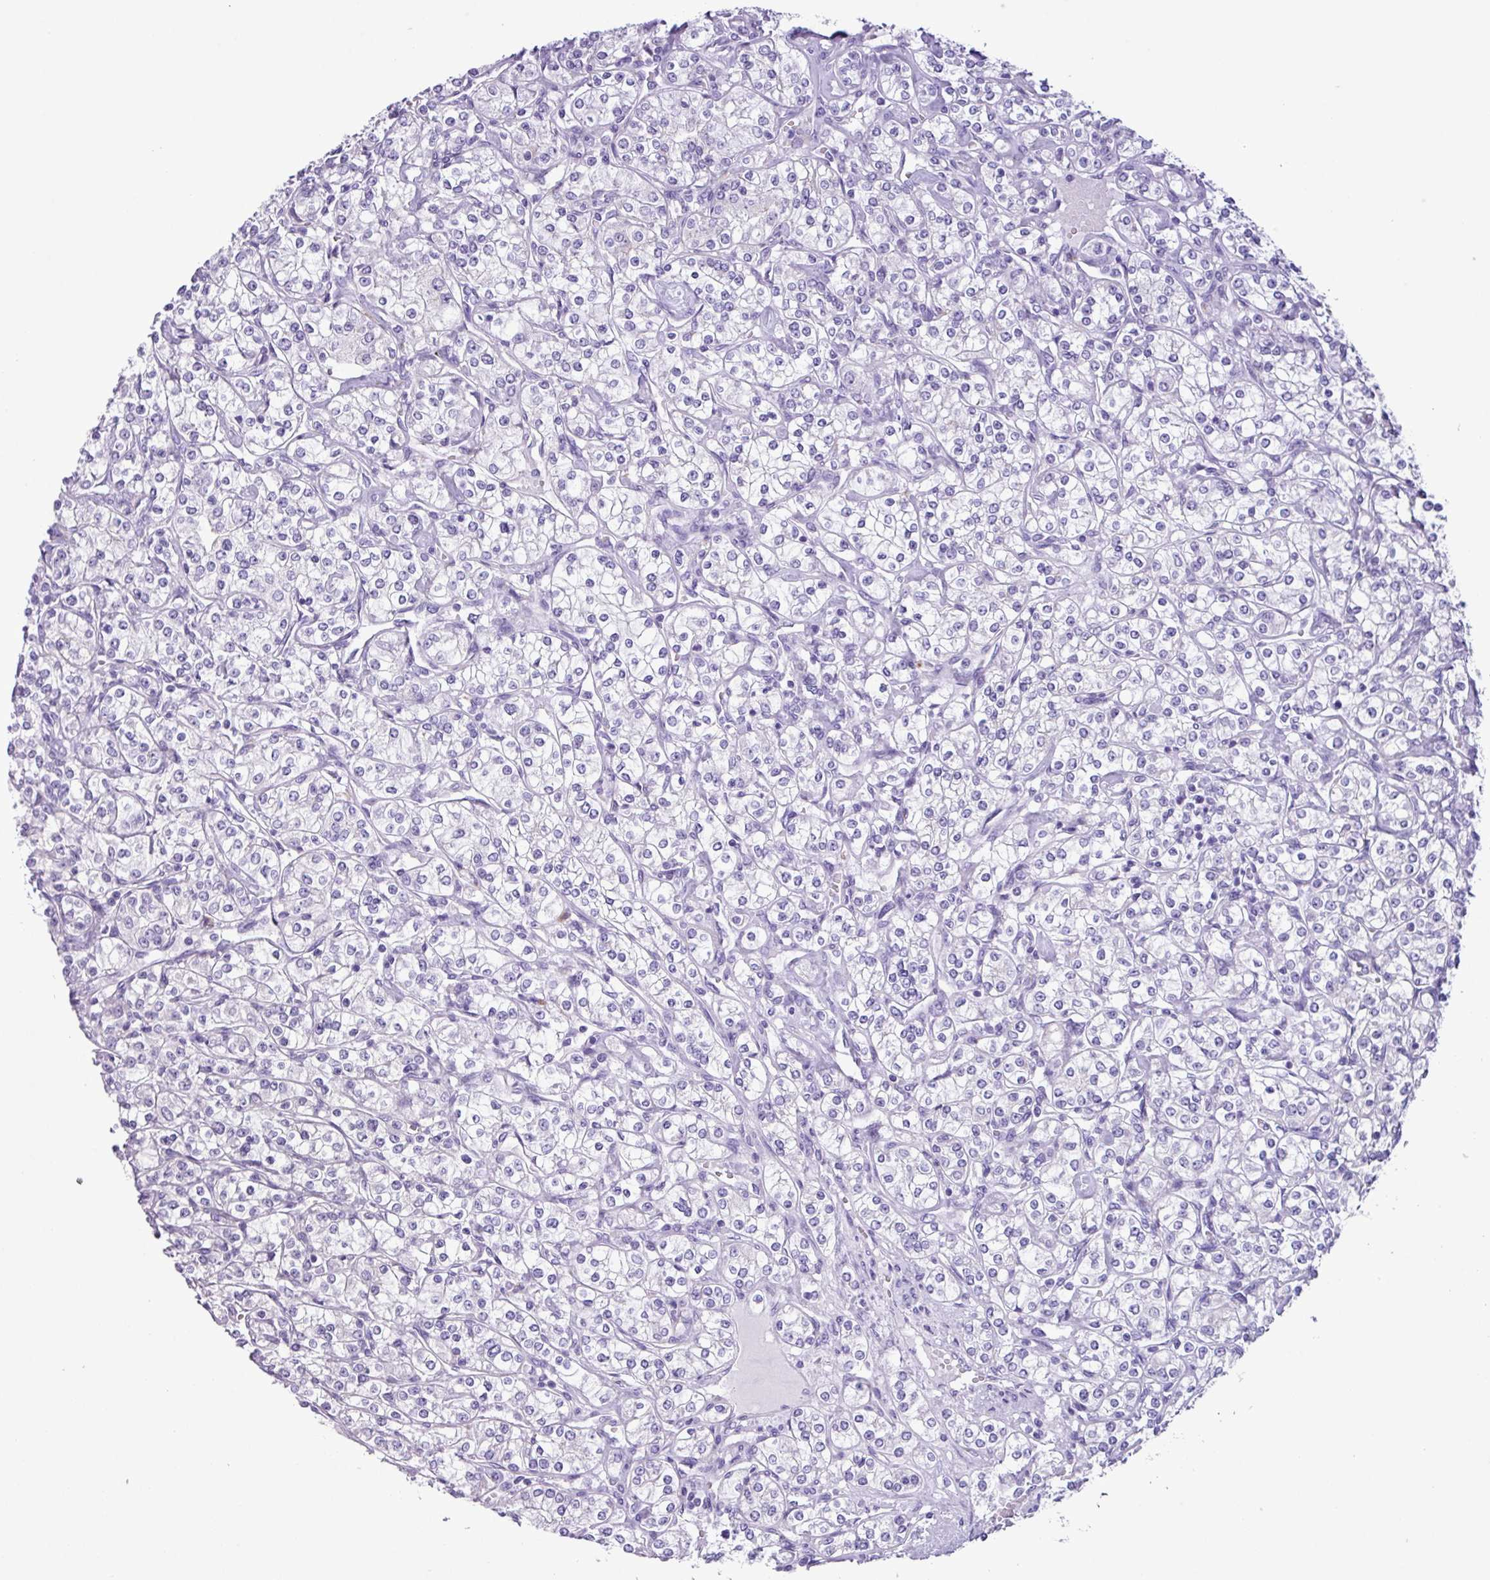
{"staining": {"intensity": "negative", "quantity": "none", "location": "none"}, "tissue": "renal cancer", "cell_type": "Tumor cells", "image_type": "cancer", "snomed": [{"axis": "morphology", "description": "Adenocarcinoma, NOS"}, {"axis": "topography", "description": "Kidney"}], "caption": "There is no significant positivity in tumor cells of renal adenocarcinoma. The staining is performed using DAB brown chromogen with nuclei counter-stained in using hematoxylin.", "gene": "AGO3", "patient": {"sex": "male", "age": 77}}